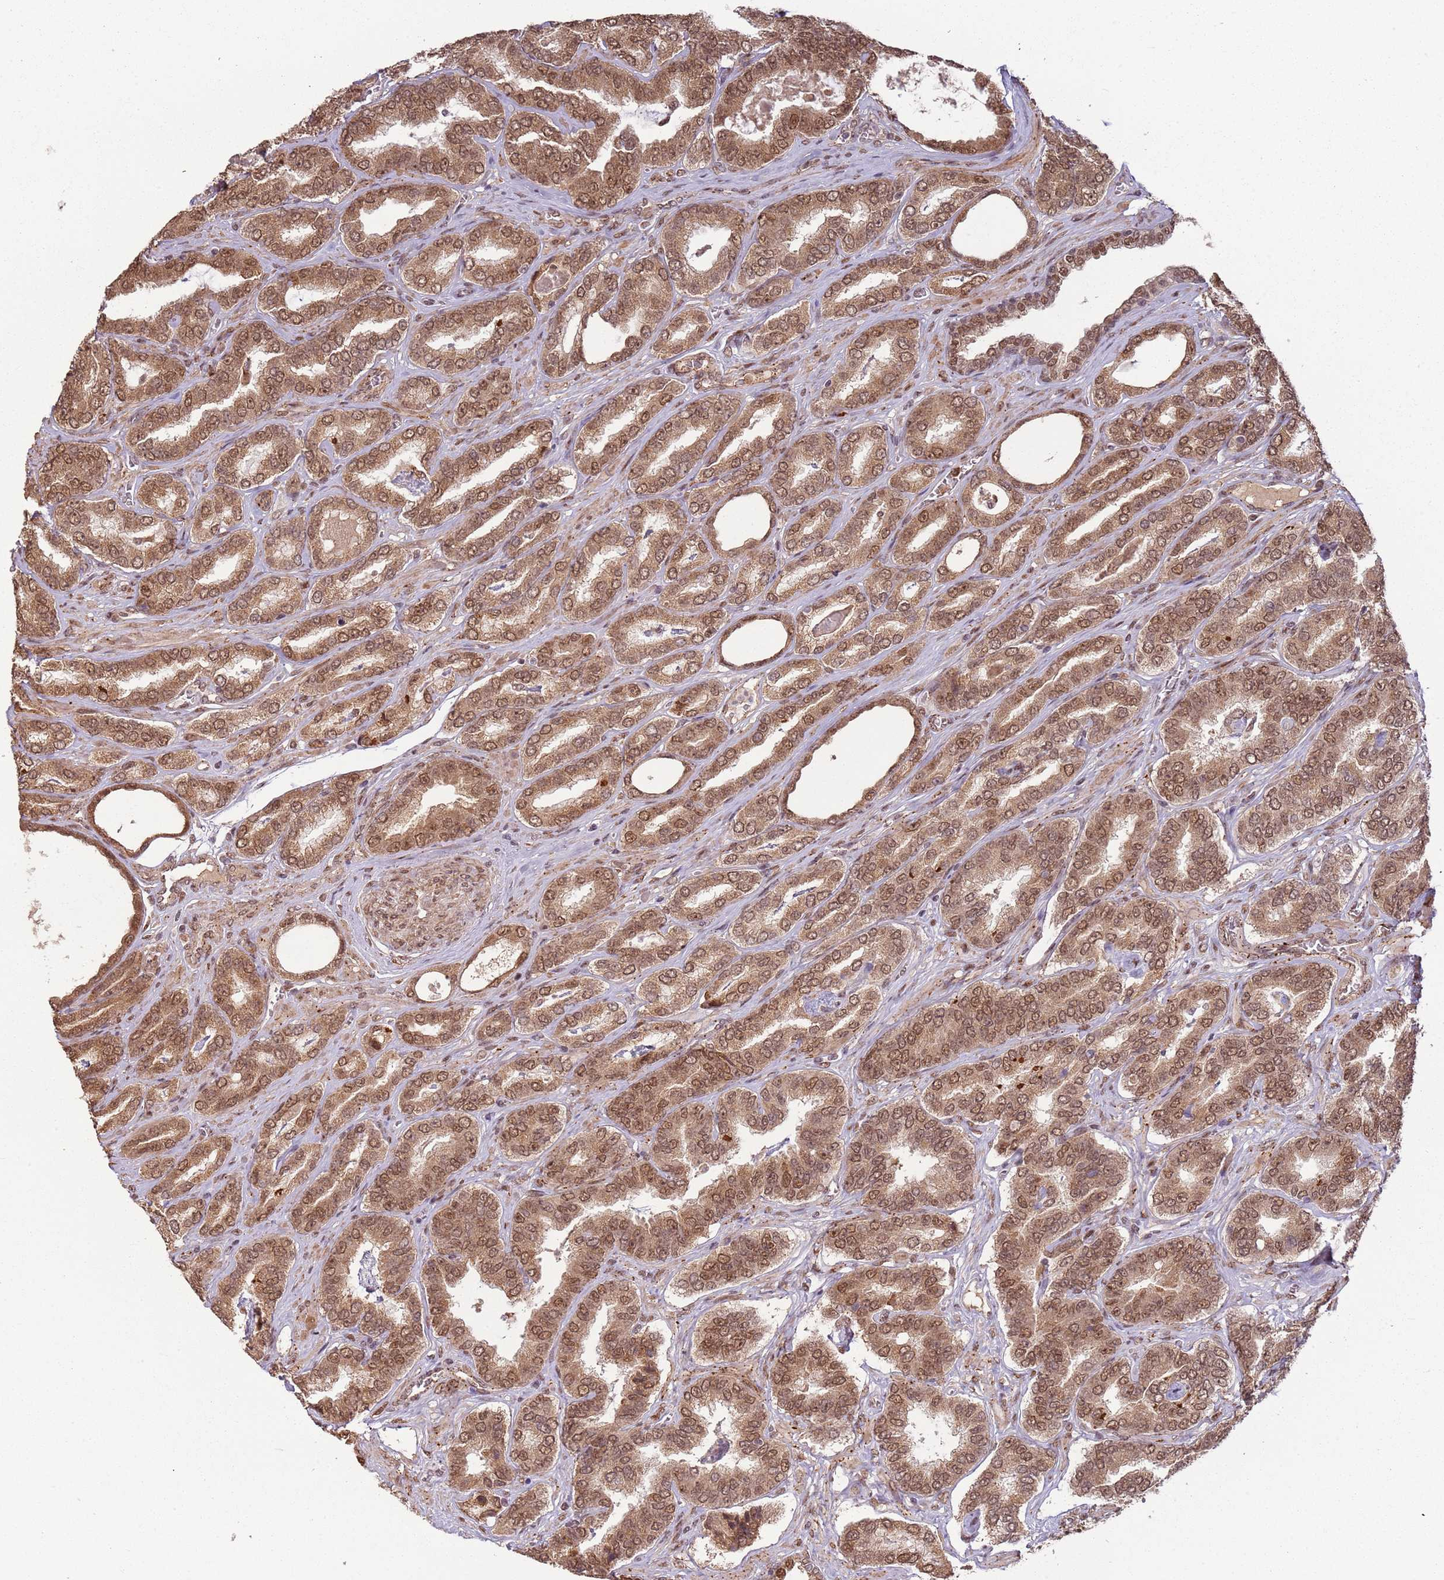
{"staining": {"intensity": "moderate", "quantity": ">75%", "location": "cytoplasmic/membranous,nuclear"}, "tissue": "prostate cancer", "cell_type": "Tumor cells", "image_type": "cancer", "snomed": [{"axis": "morphology", "description": "Adenocarcinoma, High grade"}, {"axis": "topography", "description": "Prostate"}], "caption": "High-grade adenocarcinoma (prostate) was stained to show a protein in brown. There is medium levels of moderate cytoplasmic/membranous and nuclear staining in approximately >75% of tumor cells.", "gene": "POLR3H", "patient": {"sex": "male", "age": 72}}